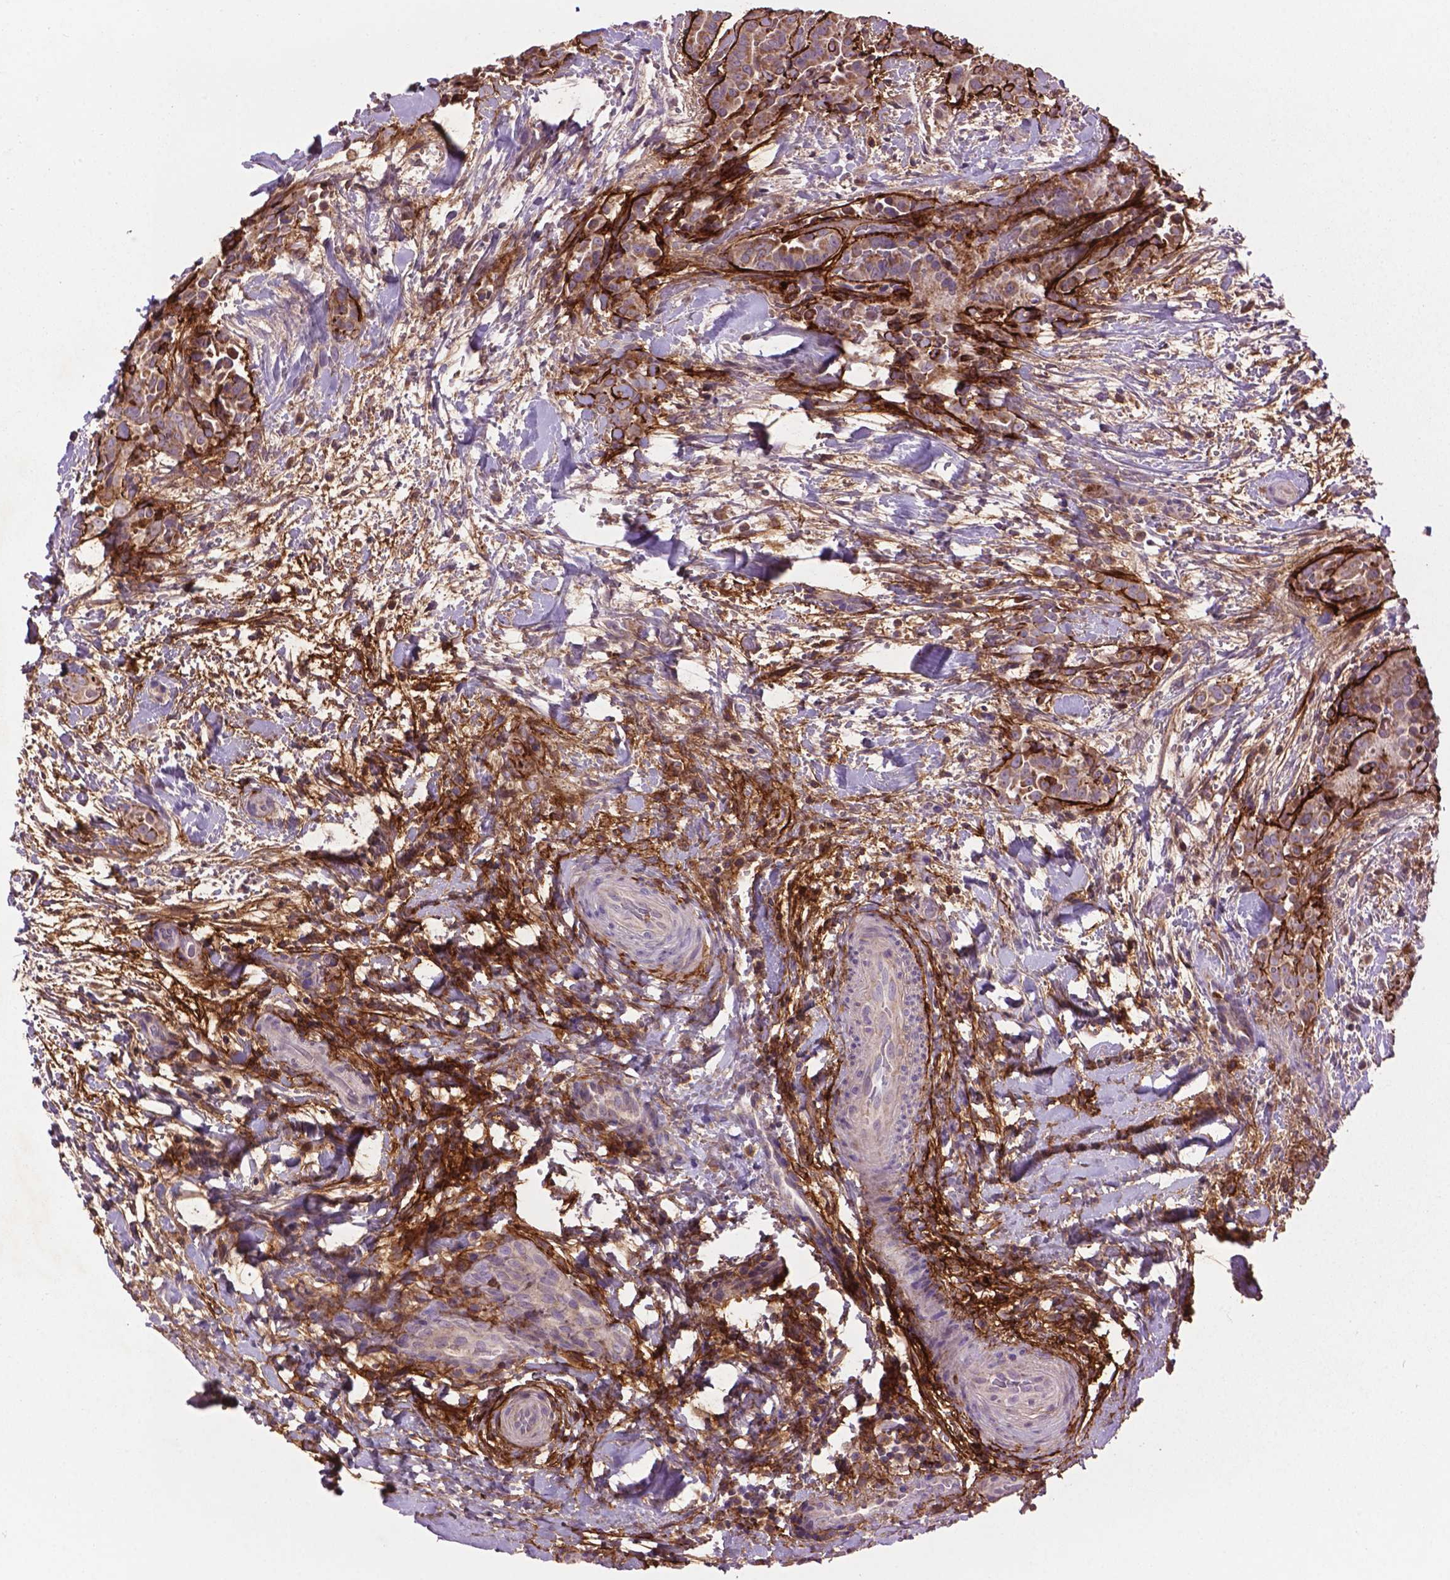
{"staining": {"intensity": "weak", "quantity": ">75%", "location": "cytoplasmic/membranous"}, "tissue": "thyroid cancer", "cell_type": "Tumor cells", "image_type": "cancer", "snomed": [{"axis": "morphology", "description": "Papillary adenocarcinoma, NOS"}, {"axis": "topography", "description": "Thyroid gland"}], "caption": "Immunohistochemistry (DAB (3,3'-diaminobenzidine)) staining of human thyroid cancer (papillary adenocarcinoma) shows weak cytoplasmic/membranous protein expression in approximately >75% of tumor cells.", "gene": "LRRC3C", "patient": {"sex": "male", "age": 61}}